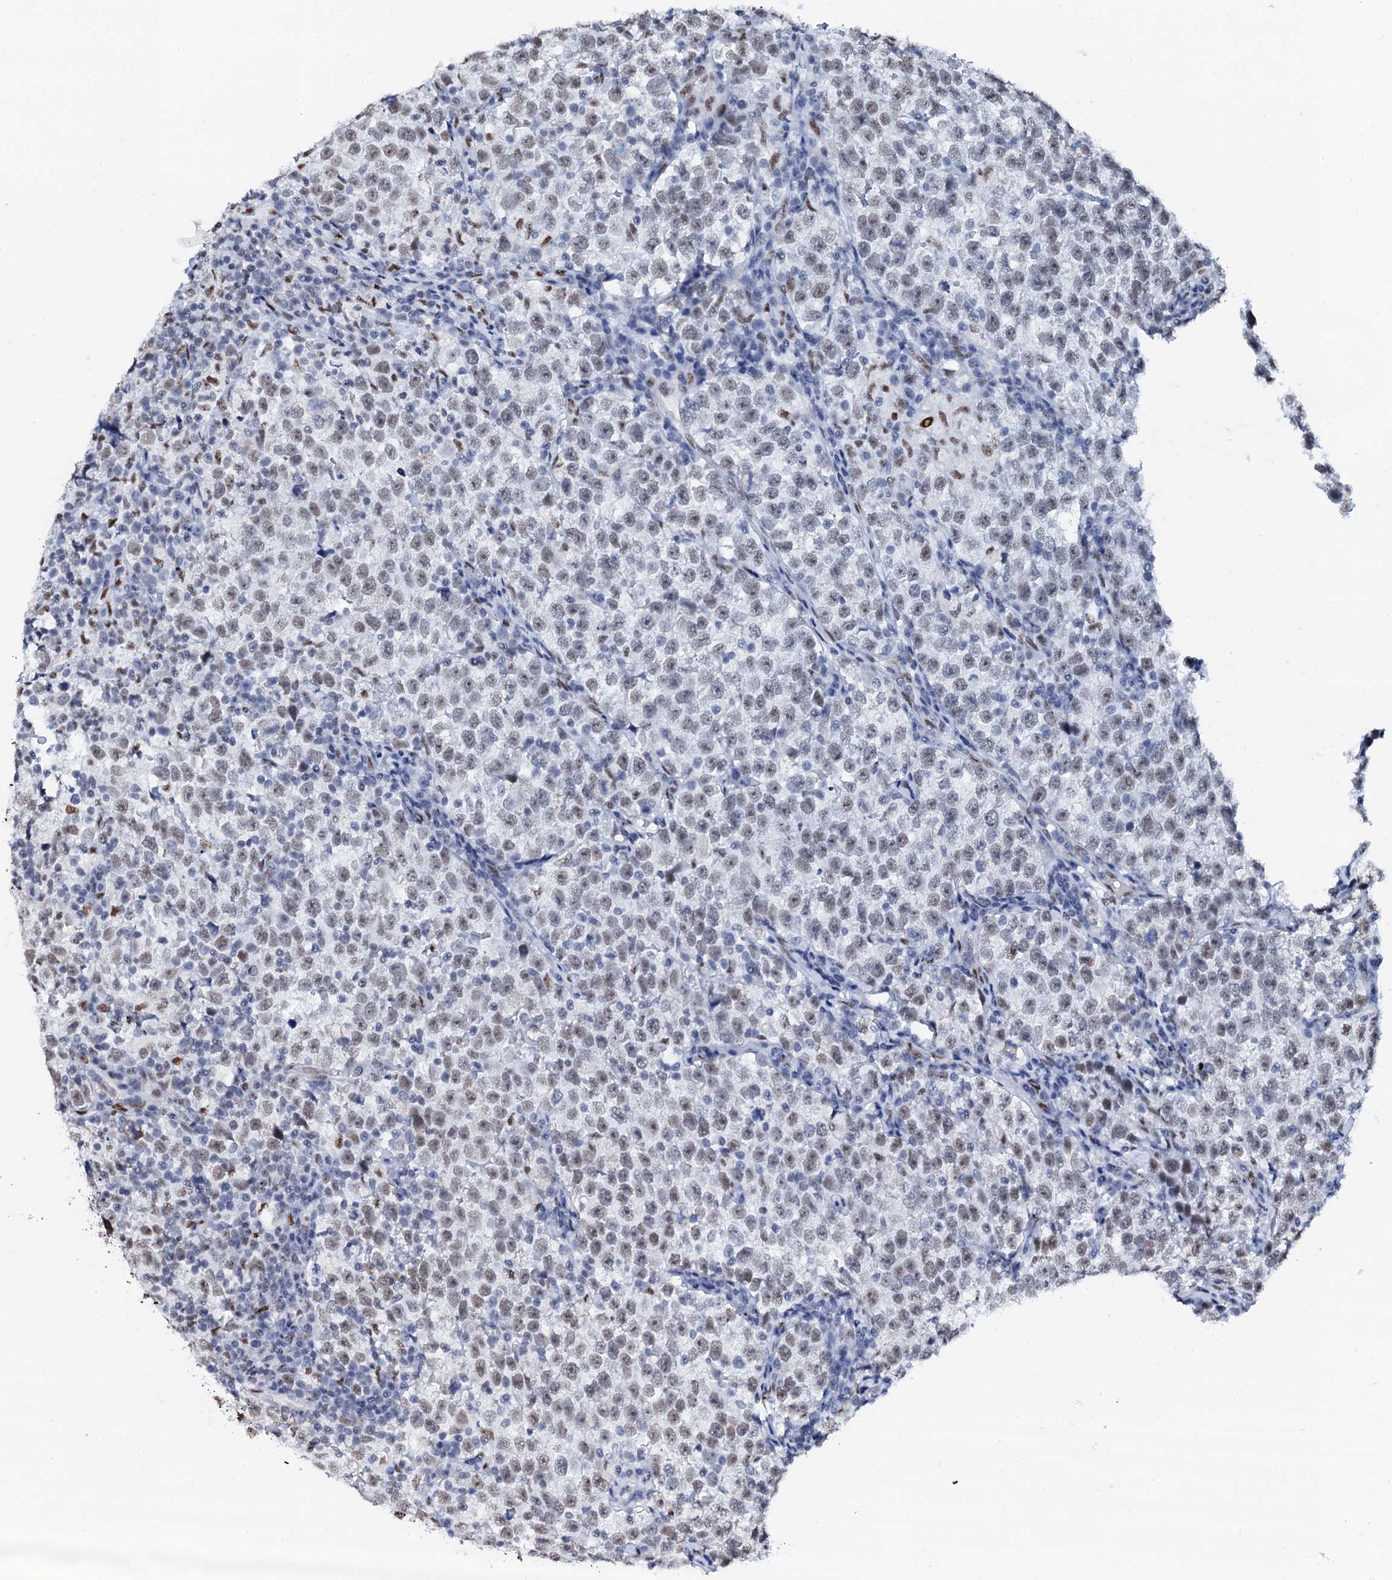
{"staining": {"intensity": "weak", "quantity": ">75%", "location": "nuclear"}, "tissue": "testis cancer", "cell_type": "Tumor cells", "image_type": "cancer", "snomed": [{"axis": "morphology", "description": "Normal tissue, NOS"}, {"axis": "morphology", "description": "Seminoma, NOS"}, {"axis": "topography", "description": "Testis"}], "caption": "DAB immunohistochemical staining of seminoma (testis) reveals weak nuclear protein staining in approximately >75% of tumor cells. Immunohistochemistry (ihc) stains the protein in brown and the nuclei are stained blue.", "gene": "NKAPD1", "patient": {"sex": "male", "age": 43}}